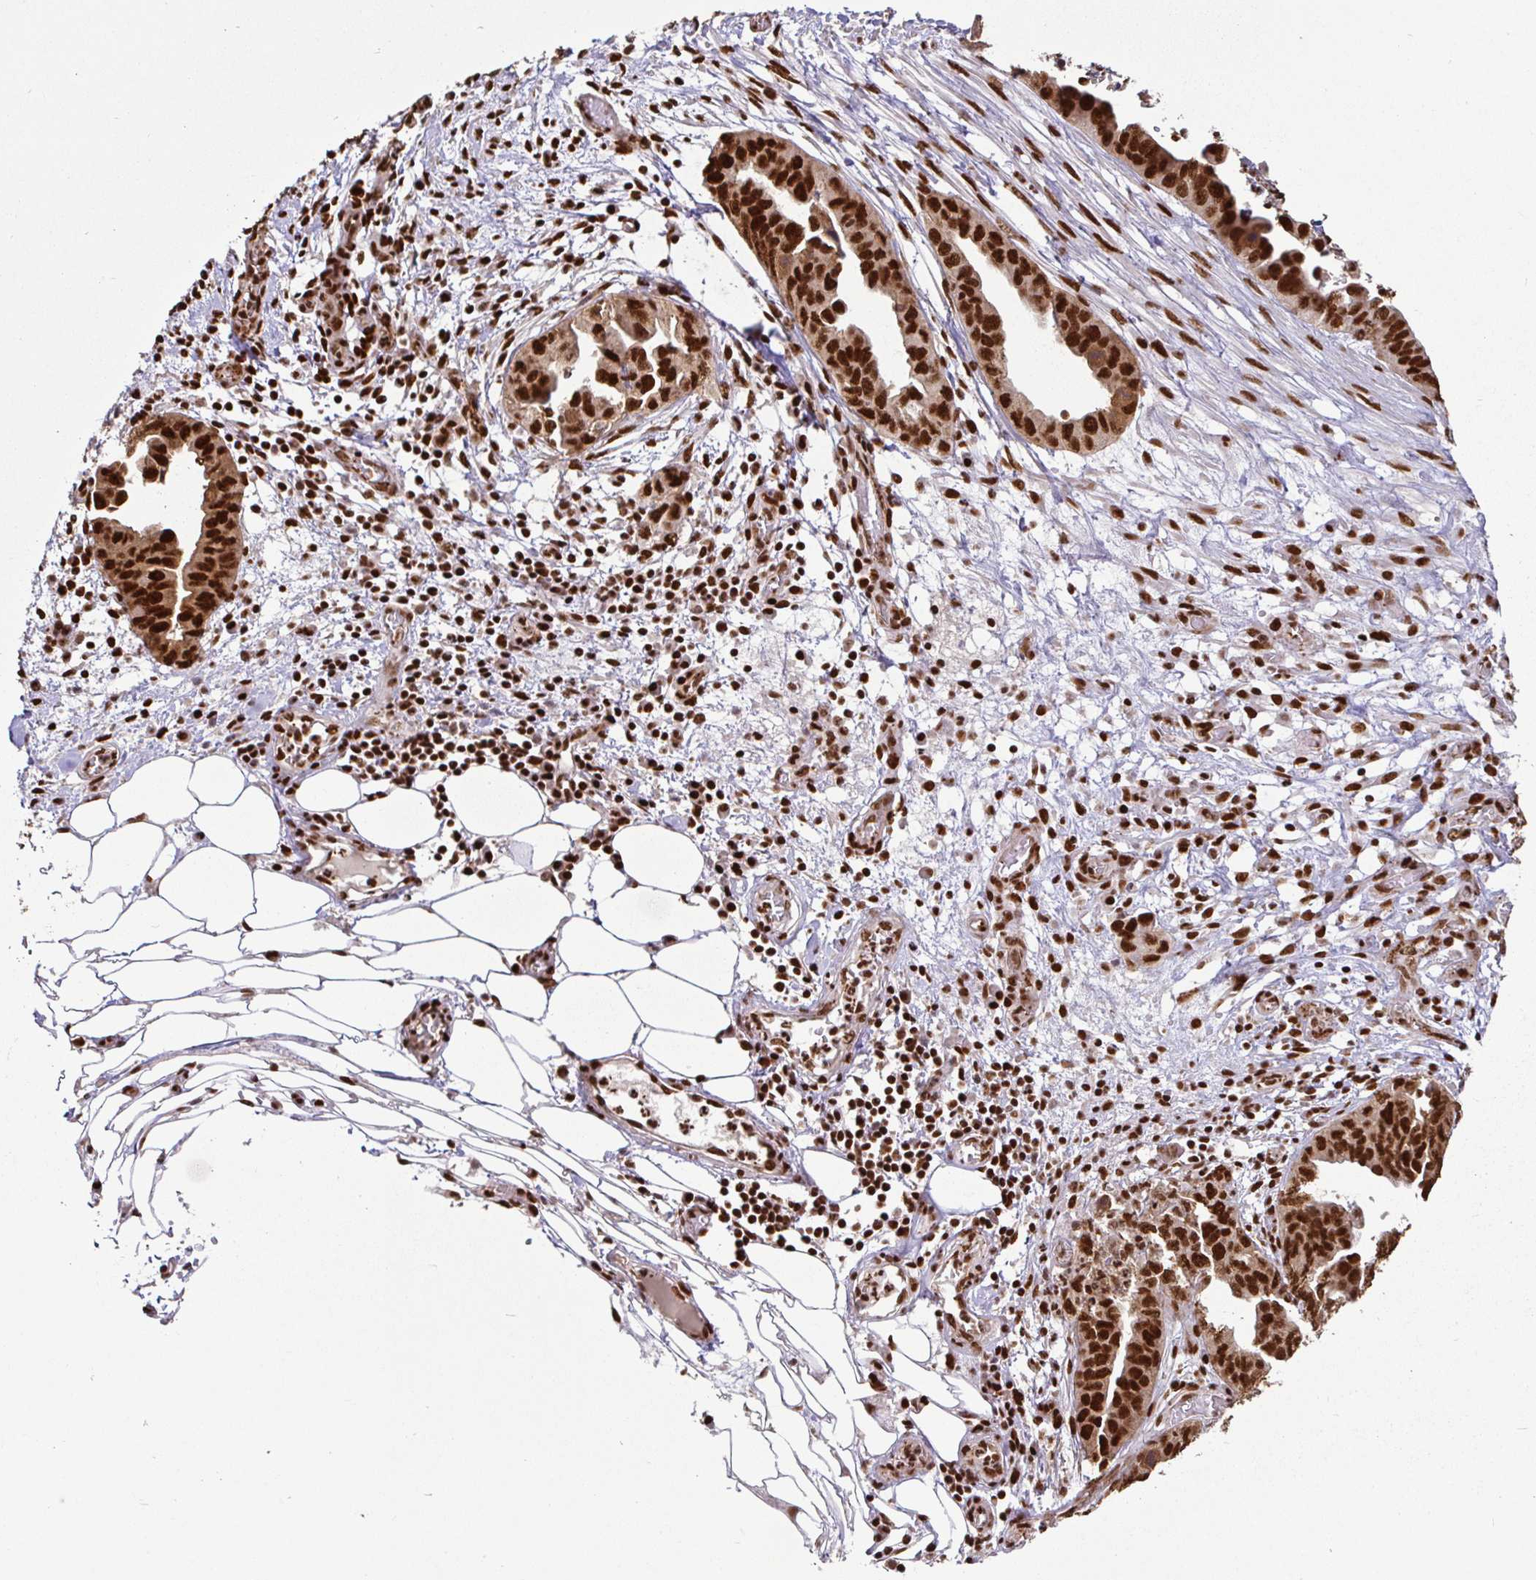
{"staining": {"intensity": "strong", "quantity": ">75%", "location": "nuclear"}, "tissue": "ovarian cancer", "cell_type": "Tumor cells", "image_type": "cancer", "snomed": [{"axis": "morphology", "description": "Cystadenocarcinoma, serous, NOS"}, {"axis": "topography", "description": "Ovary"}], "caption": "The micrograph reveals immunohistochemical staining of ovarian serous cystadenocarcinoma. There is strong nuclear positivity is present in approximately >75% of tumor cells.", "gene": "SP3", "patient": {"sex": "female", "age": 75}}